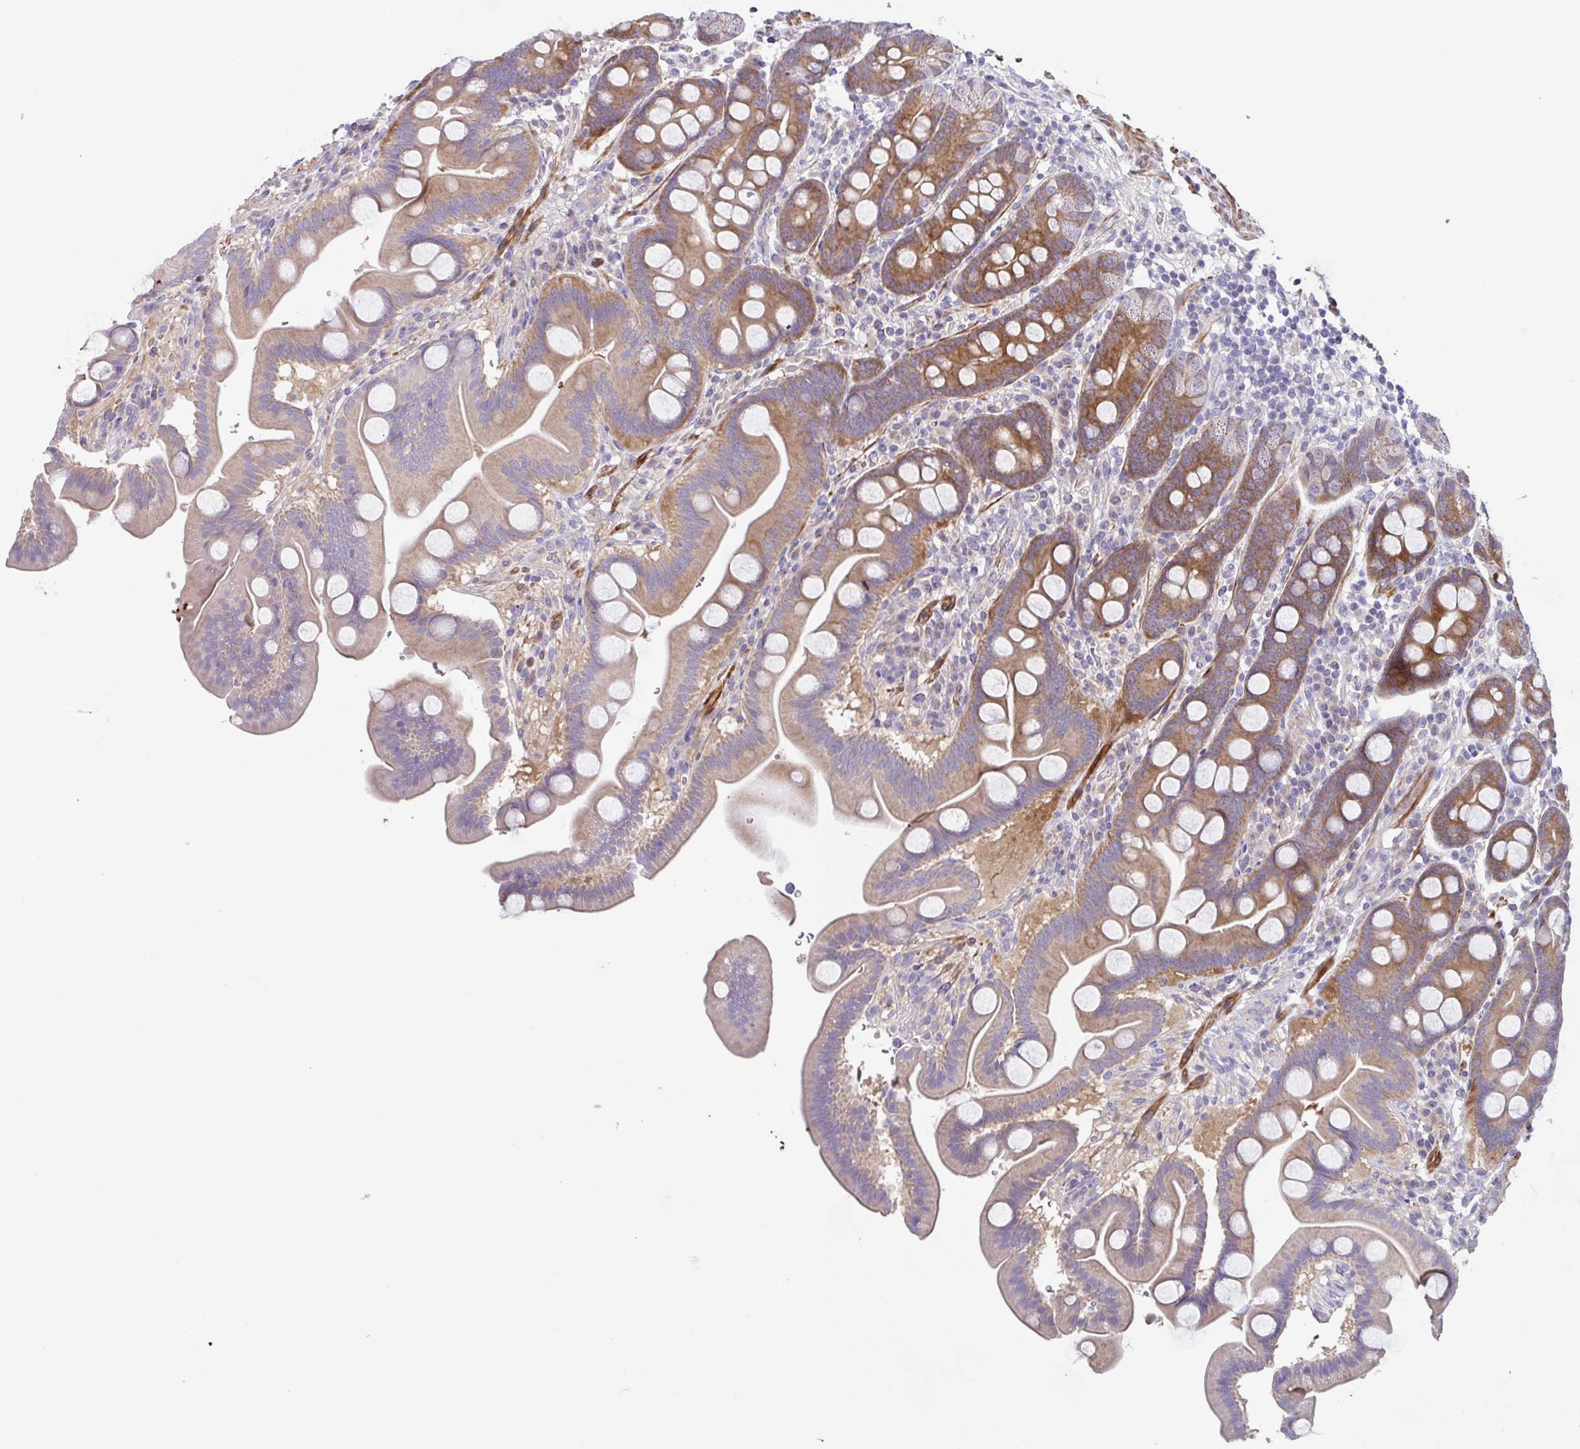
{"staining": {"intensity": "moderate", "quantity": ">75%", "location": "cytoplasmic/membranous"}, "tissue": "duodenum", "cell_type": "Glandular cells", "image_type": "normal", "snomed": [{"axis": "morphology", "description": "Normal tissue, NOS"}, {"axis": "topography", "description": "Duodenum"}], "caption": "The immunohistochemical stain highlights moderate cytoplasmic/membranous positivity in glandular cells of normal duodenum. The protein is shown in brown color, while the nuclei are stained blue.", "gene": "CFAP97D1", "patient": {"sex": "male", "age": 59}}